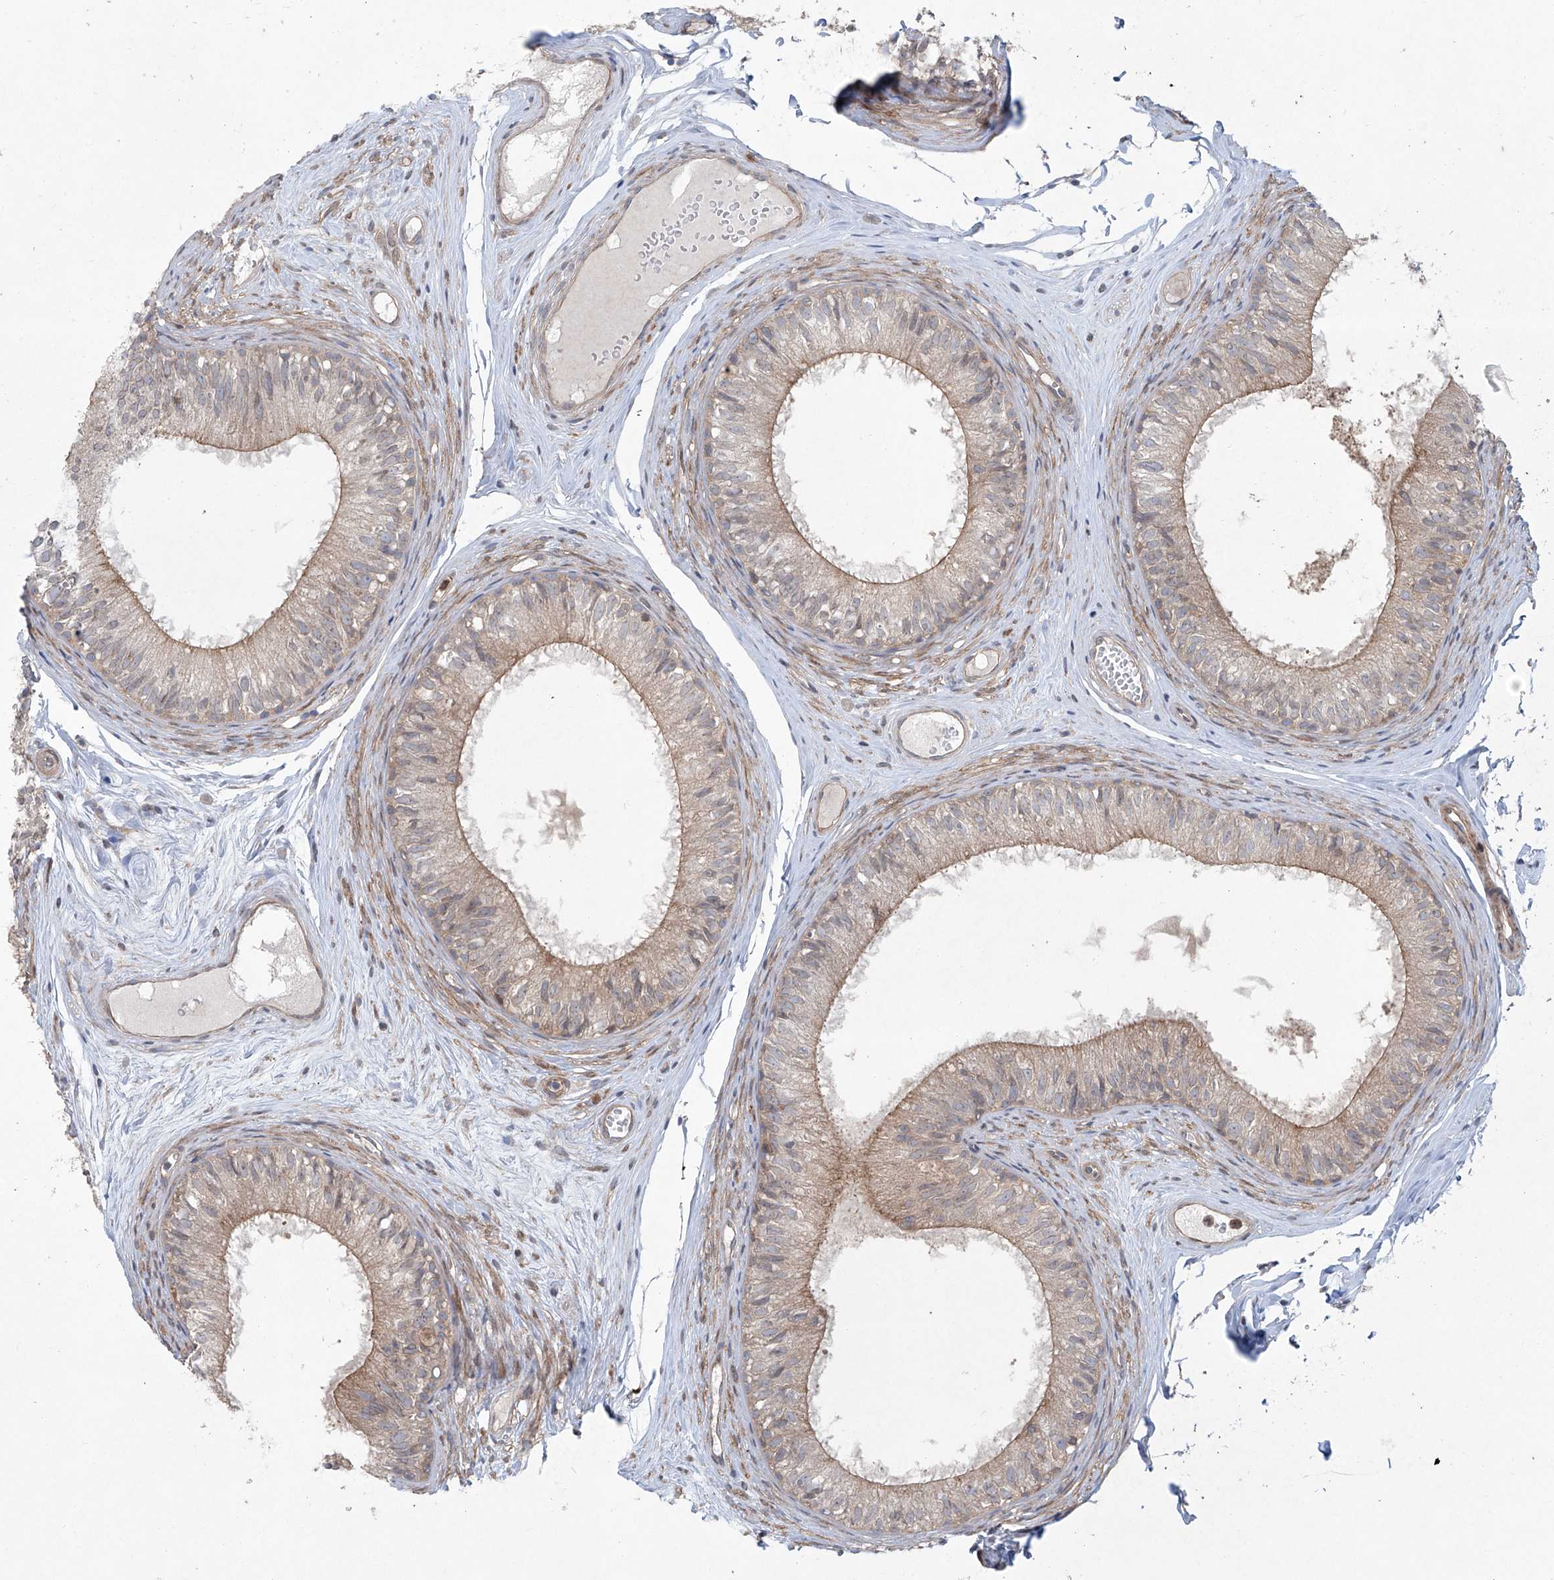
{"staining": {"intensity": "moderate", "quantity": "25%-75%", "location": "cytoplasmic/membranous"}, "tissue": "epididymis", "cell_type": "Glandular cells", "image_type": "normal", "snomed": [{"axis": "morphology", "description": "Normal tissue, NOS"}, {"axis": "morphology", "description": "Seminoma in situ"}, {"axis": "topography", "description": "Testis"}, {"axis": "topography", "description": "Epididymis"}], "caption": "Approximately 25%-75% of glandular cells in unremarkable human epididymis demonstrate moderate cytoplasmic/membranous protein positivity as visualized by brown immunohistochemical staining.", "gene": "KLC4", "patient": {"sex": "male", "age": 28}}